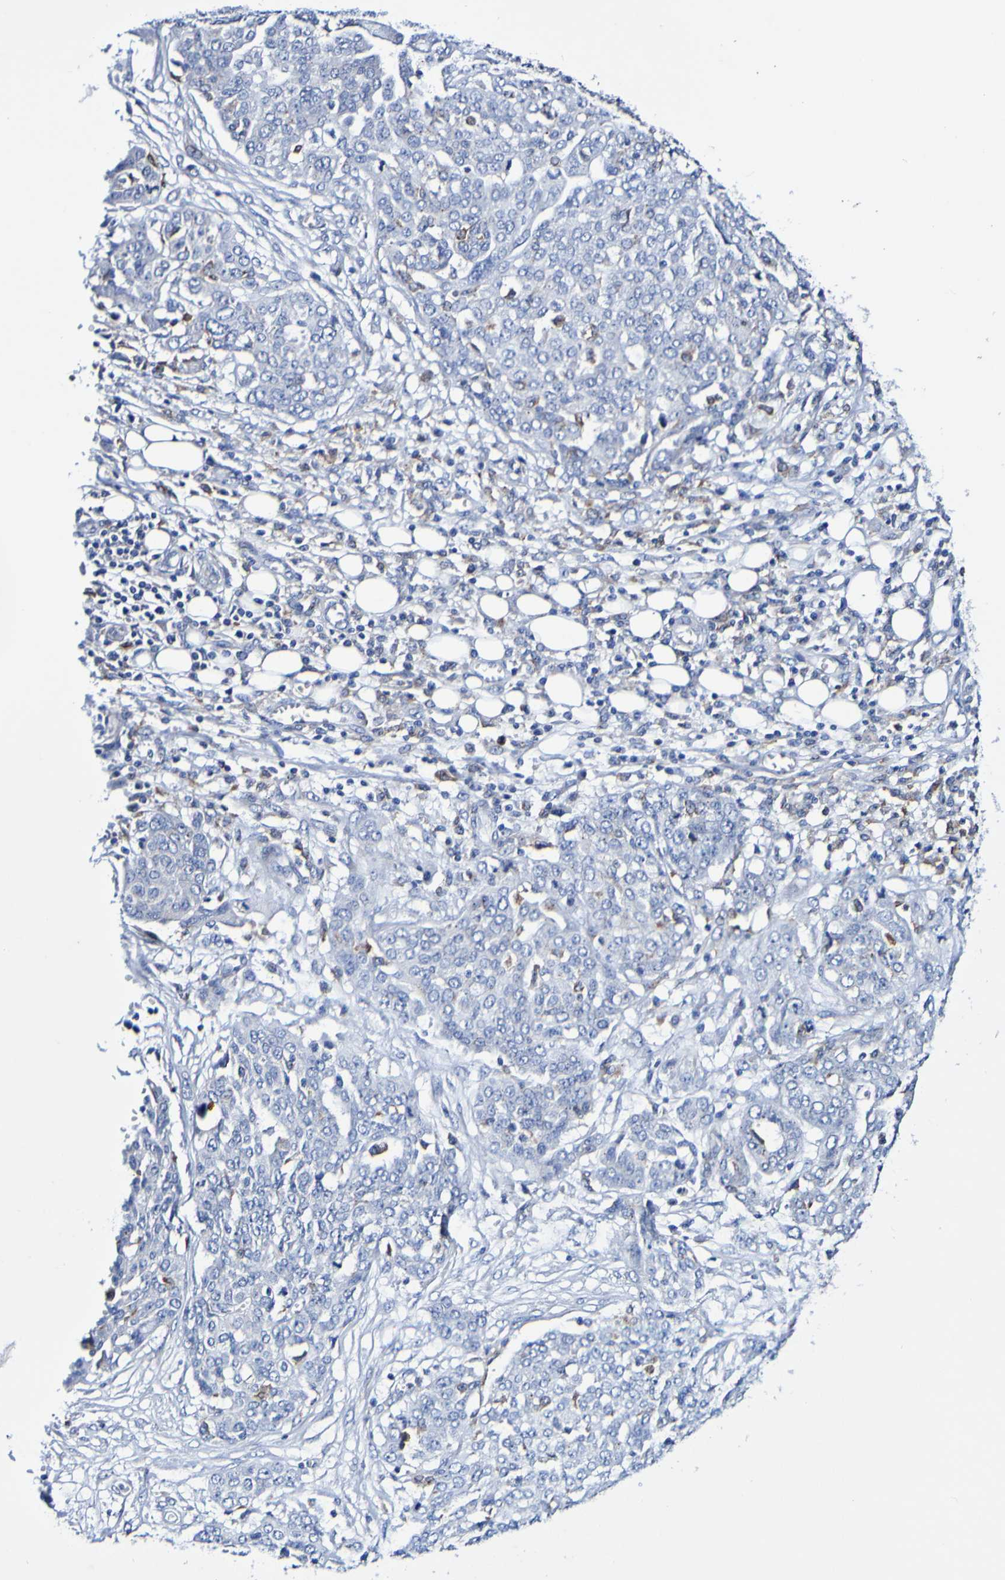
{"staining": {"intensity": "negative", "quantity": "none", "location": "none"}, "tissue": "ovarian cancer", "cell_type": "Tumor cells", "image_type": "cancer", "snomed": [{"axis": "morphology", "description": "Cystadenocarcinoma, serous, NOS"}, {"axis": "topography", "description": "Soft tissue"}, {"axis": "topography", "description": "Ovary"}], "caption": "This is an IHC photomicrograph of ovarian cancer. There is no positivity in tumor cells.", "gene": "SEZ6", "patient": {"sex": "female", "age": 57}}